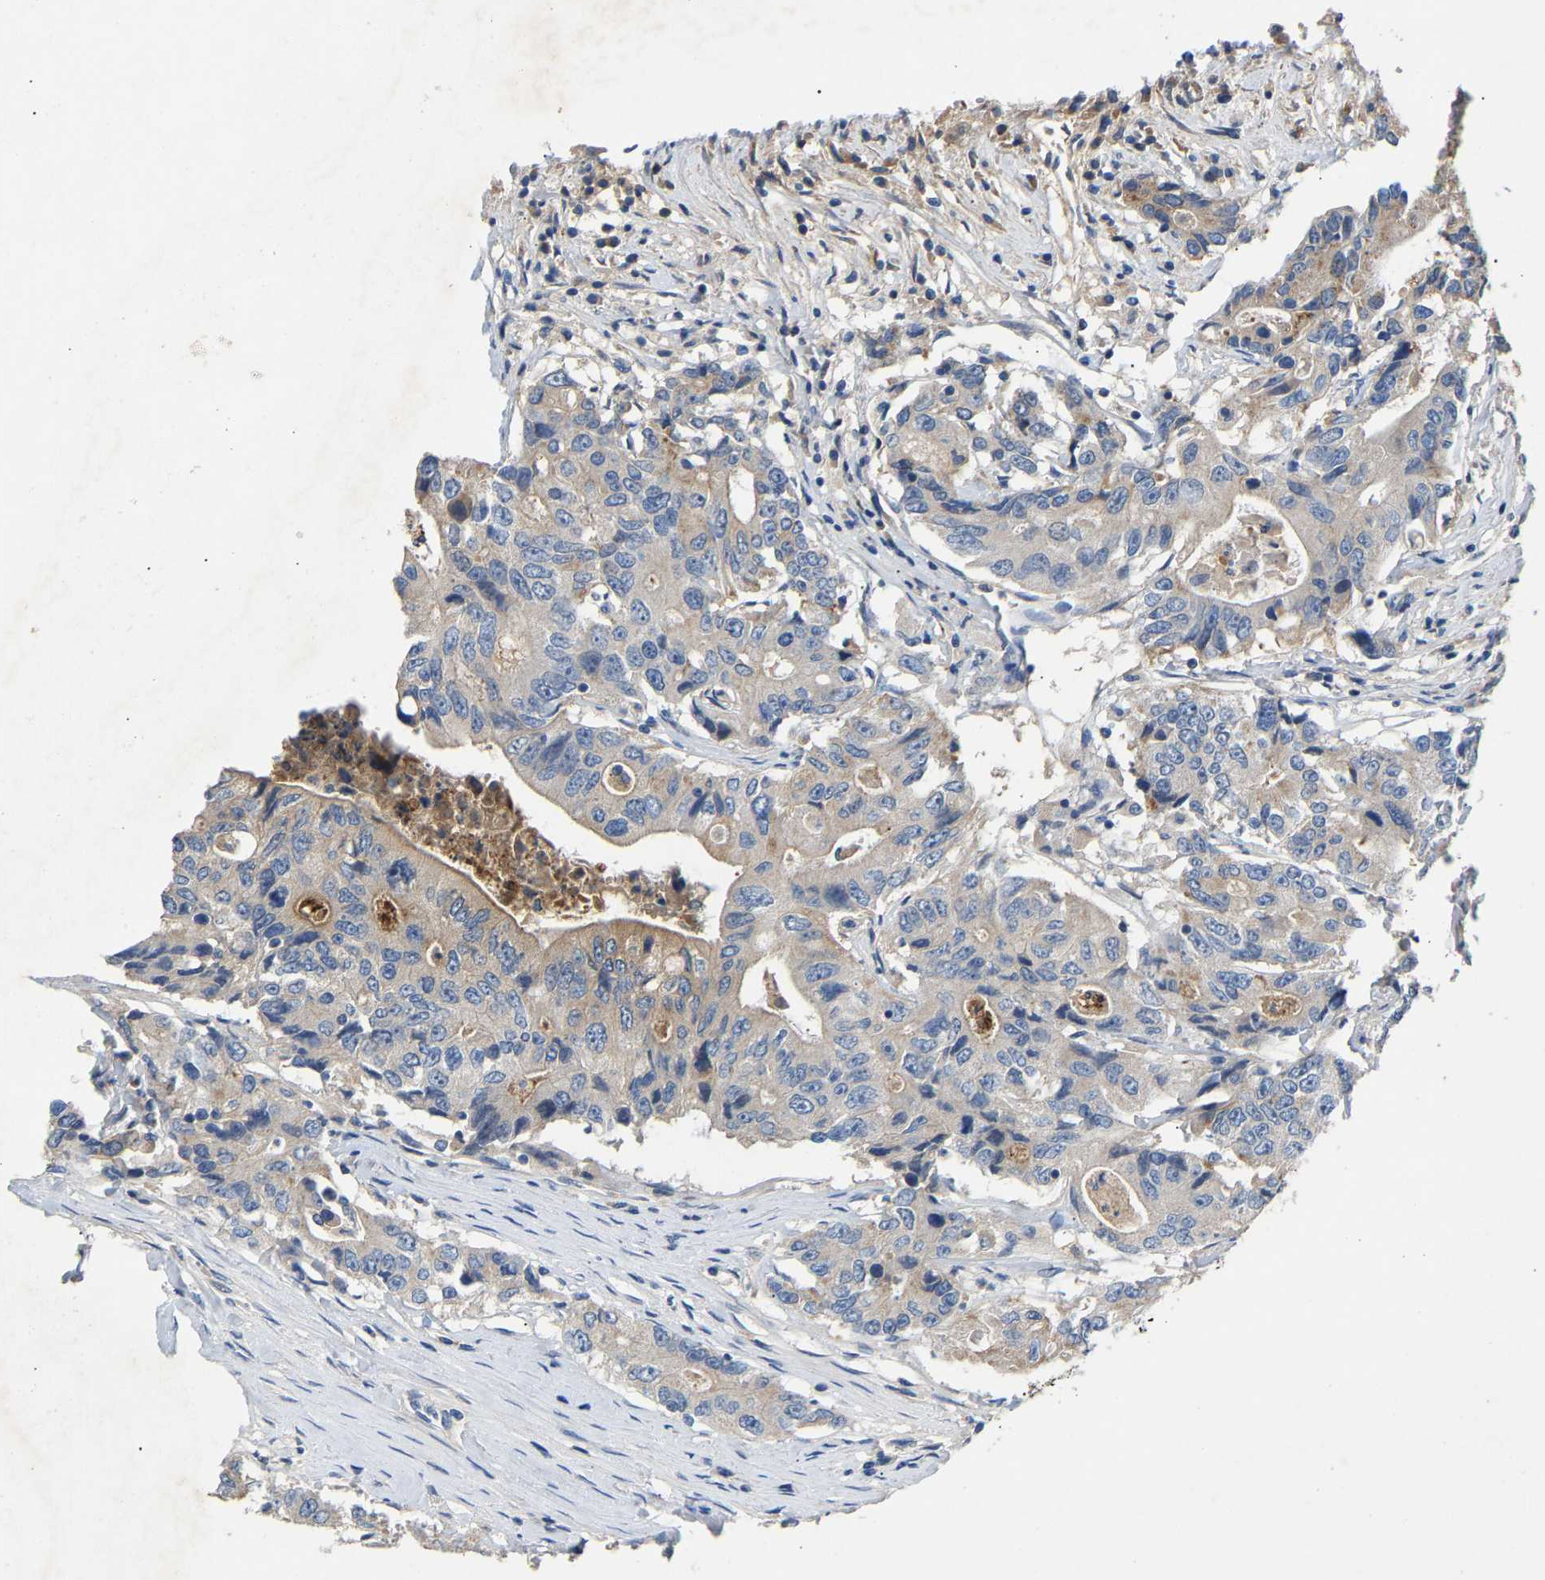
{"staining": {"intensity": "weak", "quantity": "<25%", "location": "cytoplasmic/membranous"}, "tissue": "colorectal cancer", "cell_type": "Tumor cells", "image_type": "cancer", "snomed": [{"axis": "morphology", "description": "Adenocarcinoma, NOS"}, {"axis": "topography", "description": "Colon"}], "caption": "There is no significant expression in tumor cells of colorectal cancer. The staining is performed using DAB (3,3'-diaminobenzidine) brown chromogen with nuclei counter-stained in using hematoxylin.", "gene": "CCDC171", "patient": {"sex": "female", "age": 77}}